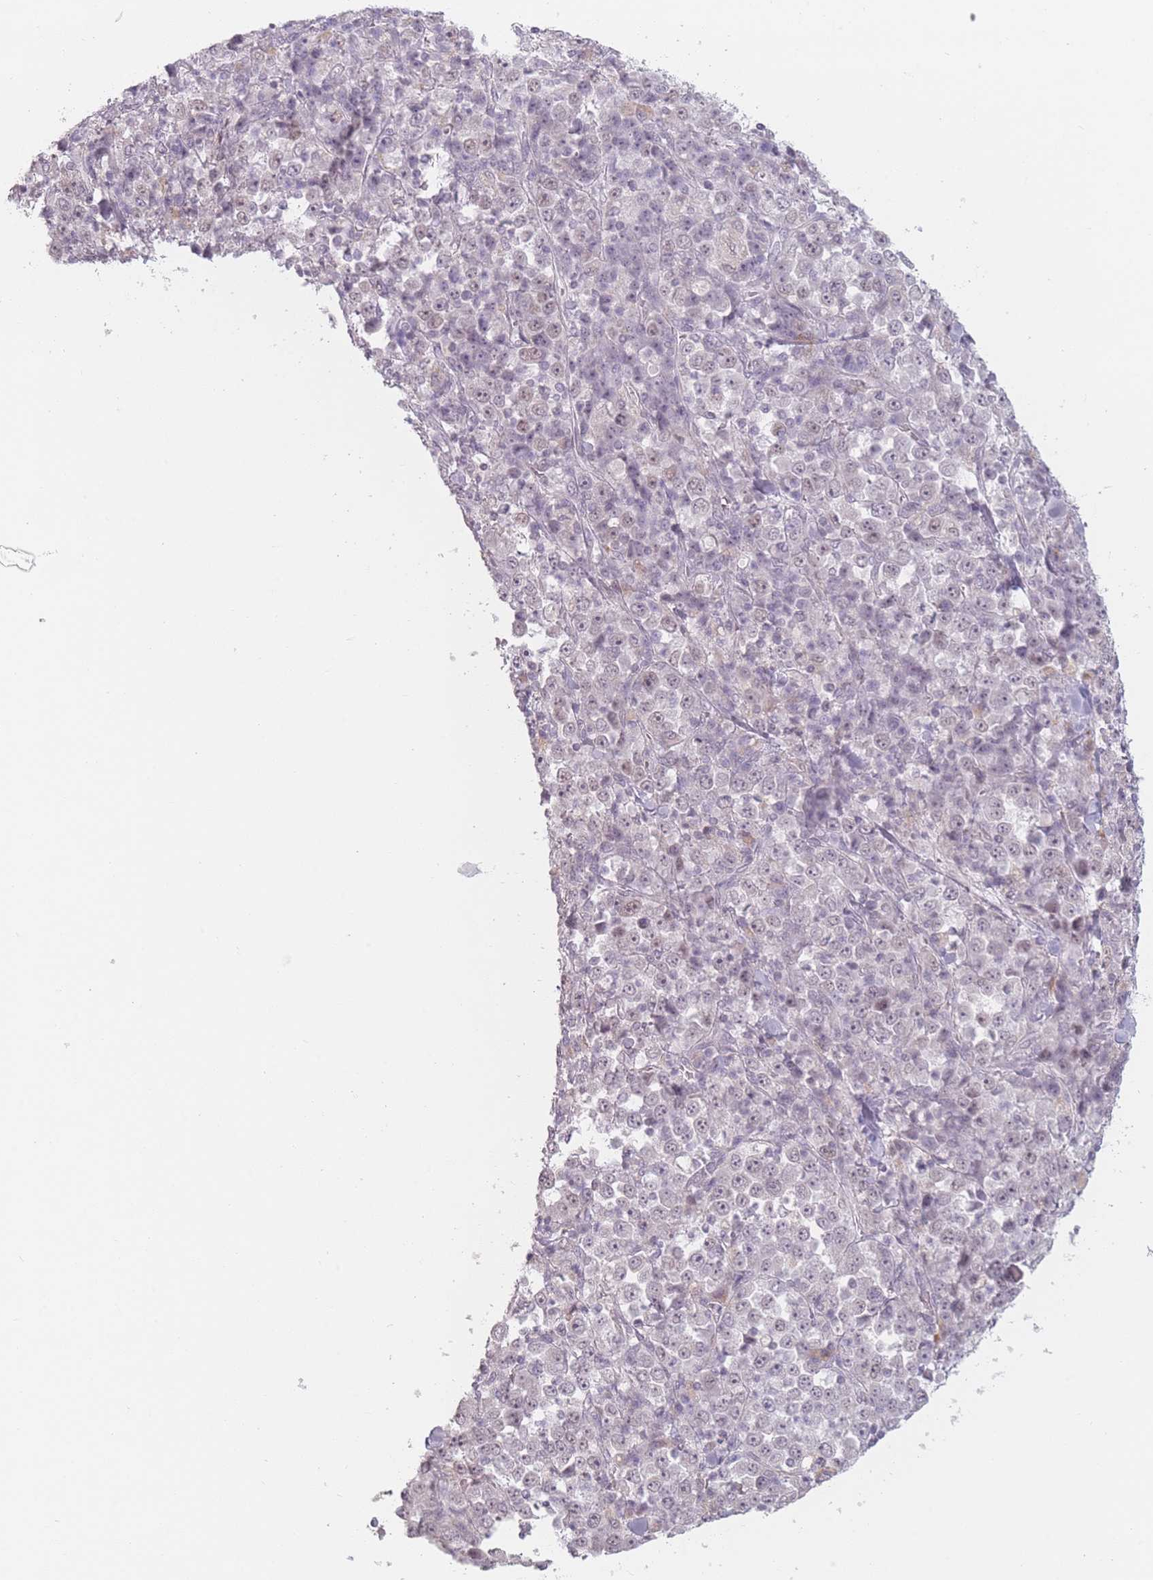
{"staining": {"intensity": "weak", "quantity": "<25%", "location": "nuclear"}, "tissue": "stomach cancer", "cell_type": "Tumor cells", "image_type": "cancer", "snomed": [{"axis": "morphology", "description": "Normal tissue, NOS"}, {"axis": "morphology", "description": "Adenocarcinoma, NOS"}, {"axis": "topography", "description": "Stomach, upper"}, {"axis": "topography", "description": "Stomach"}], "caption": "Tumor cells are negative for protein expression in human adenocarcinoma (stomach).", "gene": "OR10C1", "patient": {"sex": "male", "age": 59}}